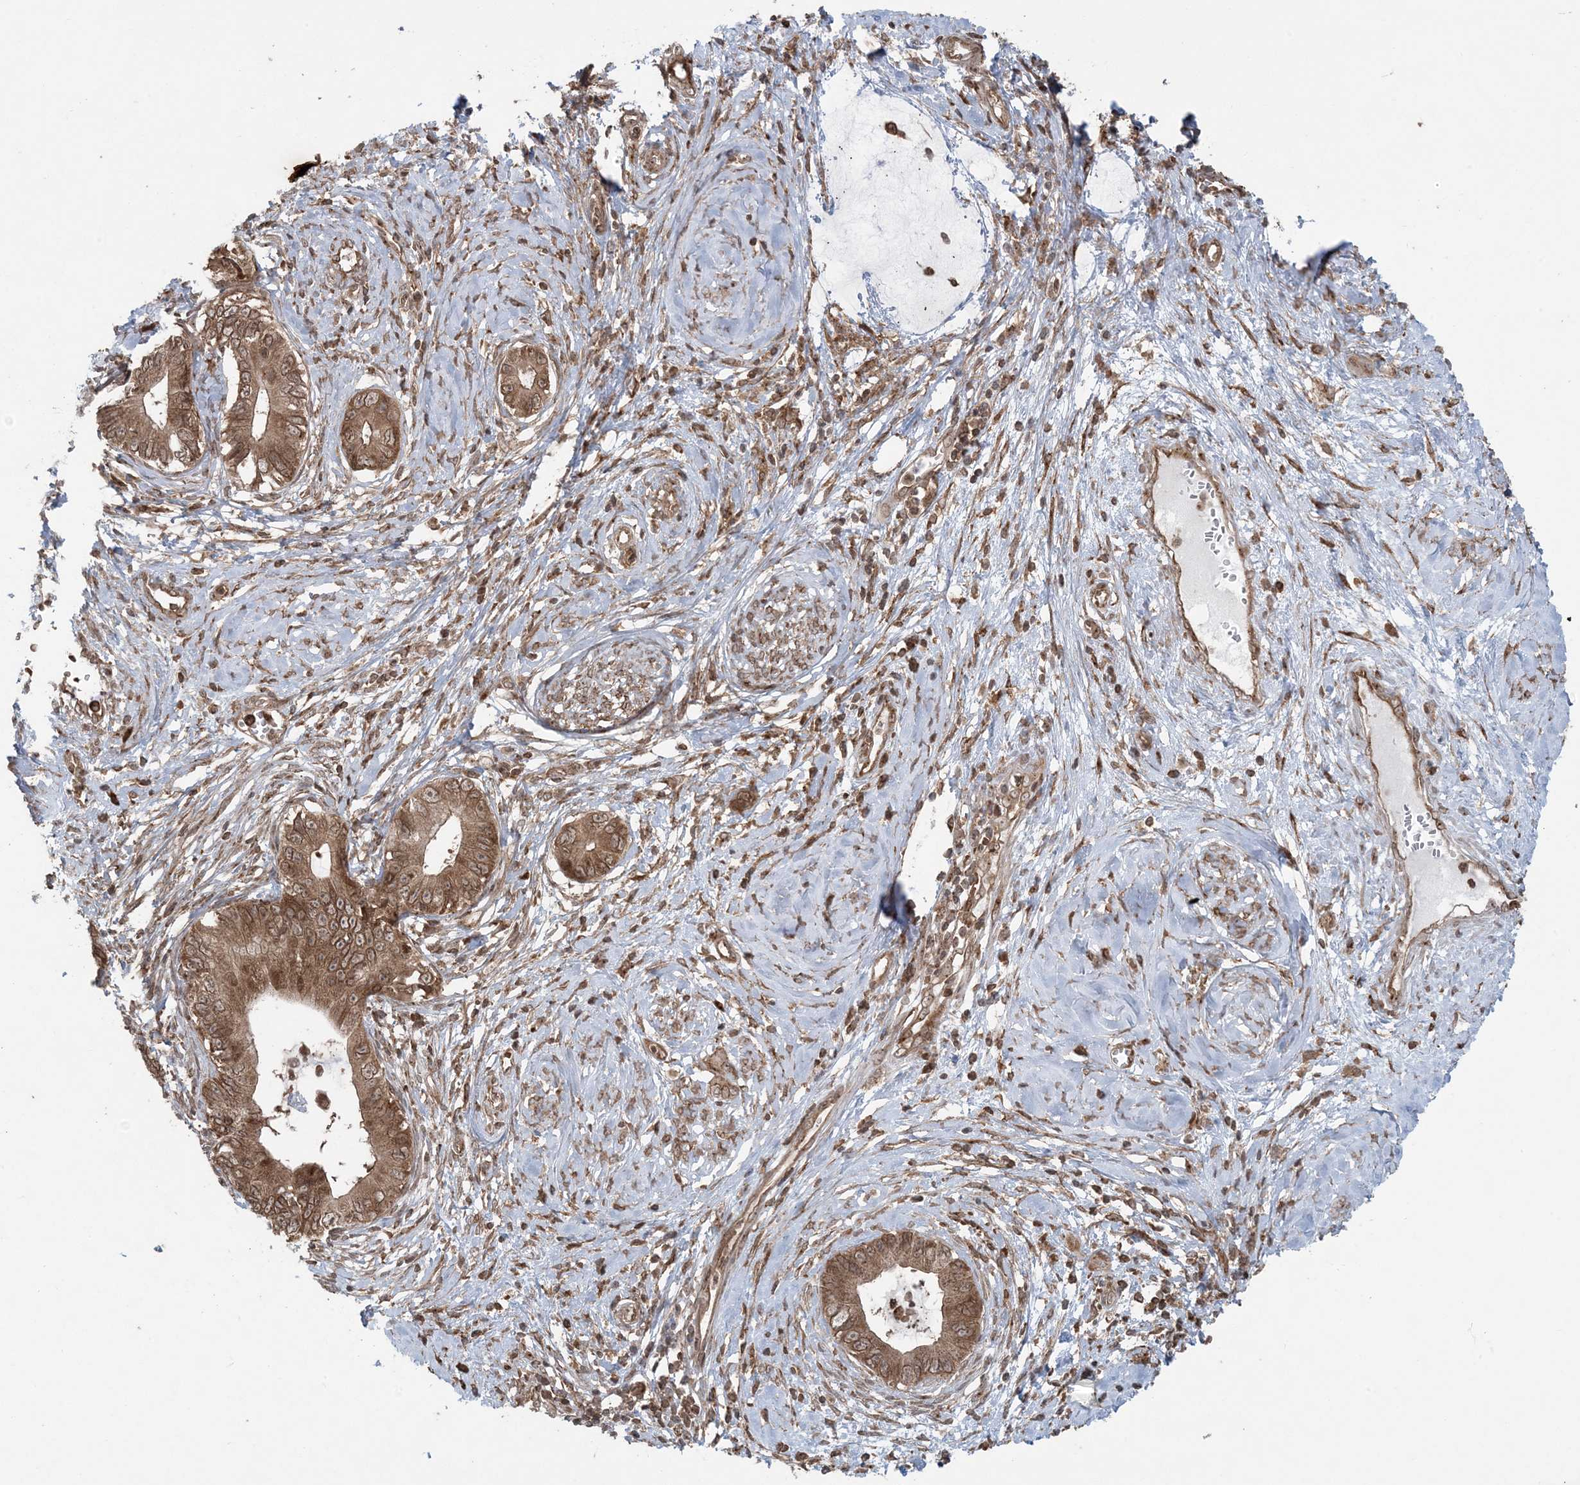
{"staining": {"intensity": "moderate", "quantity": ">75%", "location": "cytoplasmic/membranous"}, "tissue": "cervical cancer", "cell_type": "Tumor cells", "image_type": "cancer", "snomed": [{"axis": "morphology", "description": "Adenocarcinoma, NOS"}, {"axis": "topography", "description": "Cervix"}], "caption": "The immunohistochemical stain labels moderate cytoplasmic/membranous expression in tumor cells of adenocarcinoma (cervical) tissue.", "gene": "DDX19B", "patient": {"sex": "female", "age": 44}}